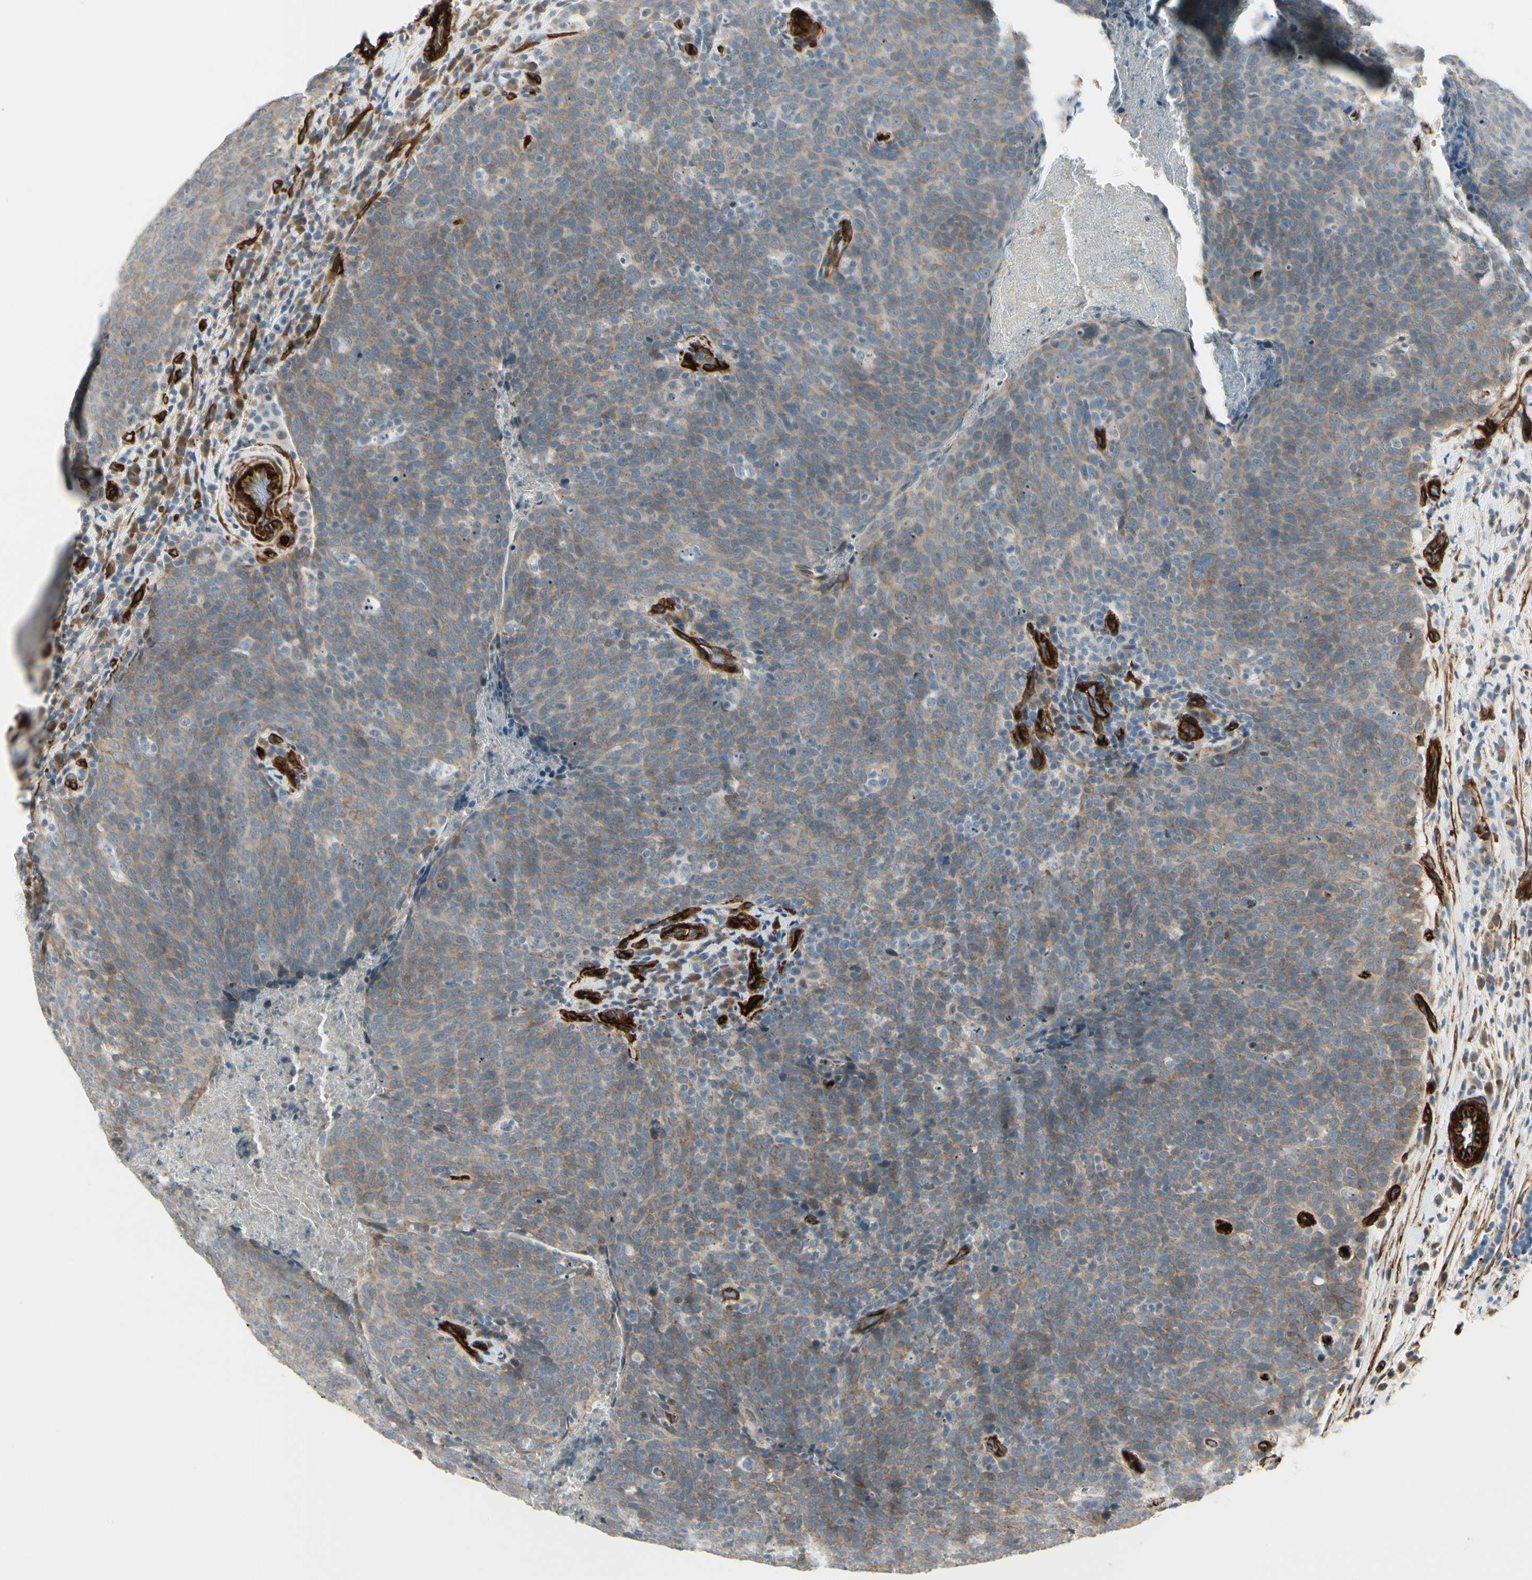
{"staining": {"intensity": "weak", "quantity": "25%-75%", "location": "cytoplasmic/membranous"}, "tissue": "head and neck cancer", "cell_type": "Tumor cells", "image_type": "cancer", "snomed": [{"axis": "morphology", "description": "Squamous cell carcinoma, NOS"}, {"axis": "morphology", "description": "Squamous cell carcinoma, metastatic, NOS"}, {"axis": "topography", "description": "Lymph node"}, {"axis": "topography", "description": "Head-Neck"}], "caption": "Protein expression by immunohistochemistry demonstrates weak cytoplasmic/membranous positivity in approximately 25%-75% of tumor cells in head and neck cancer (metastatic squamous cell carcinoma).", "gene": "MCAM", "patient": {"sex": "male", "age": 62}}